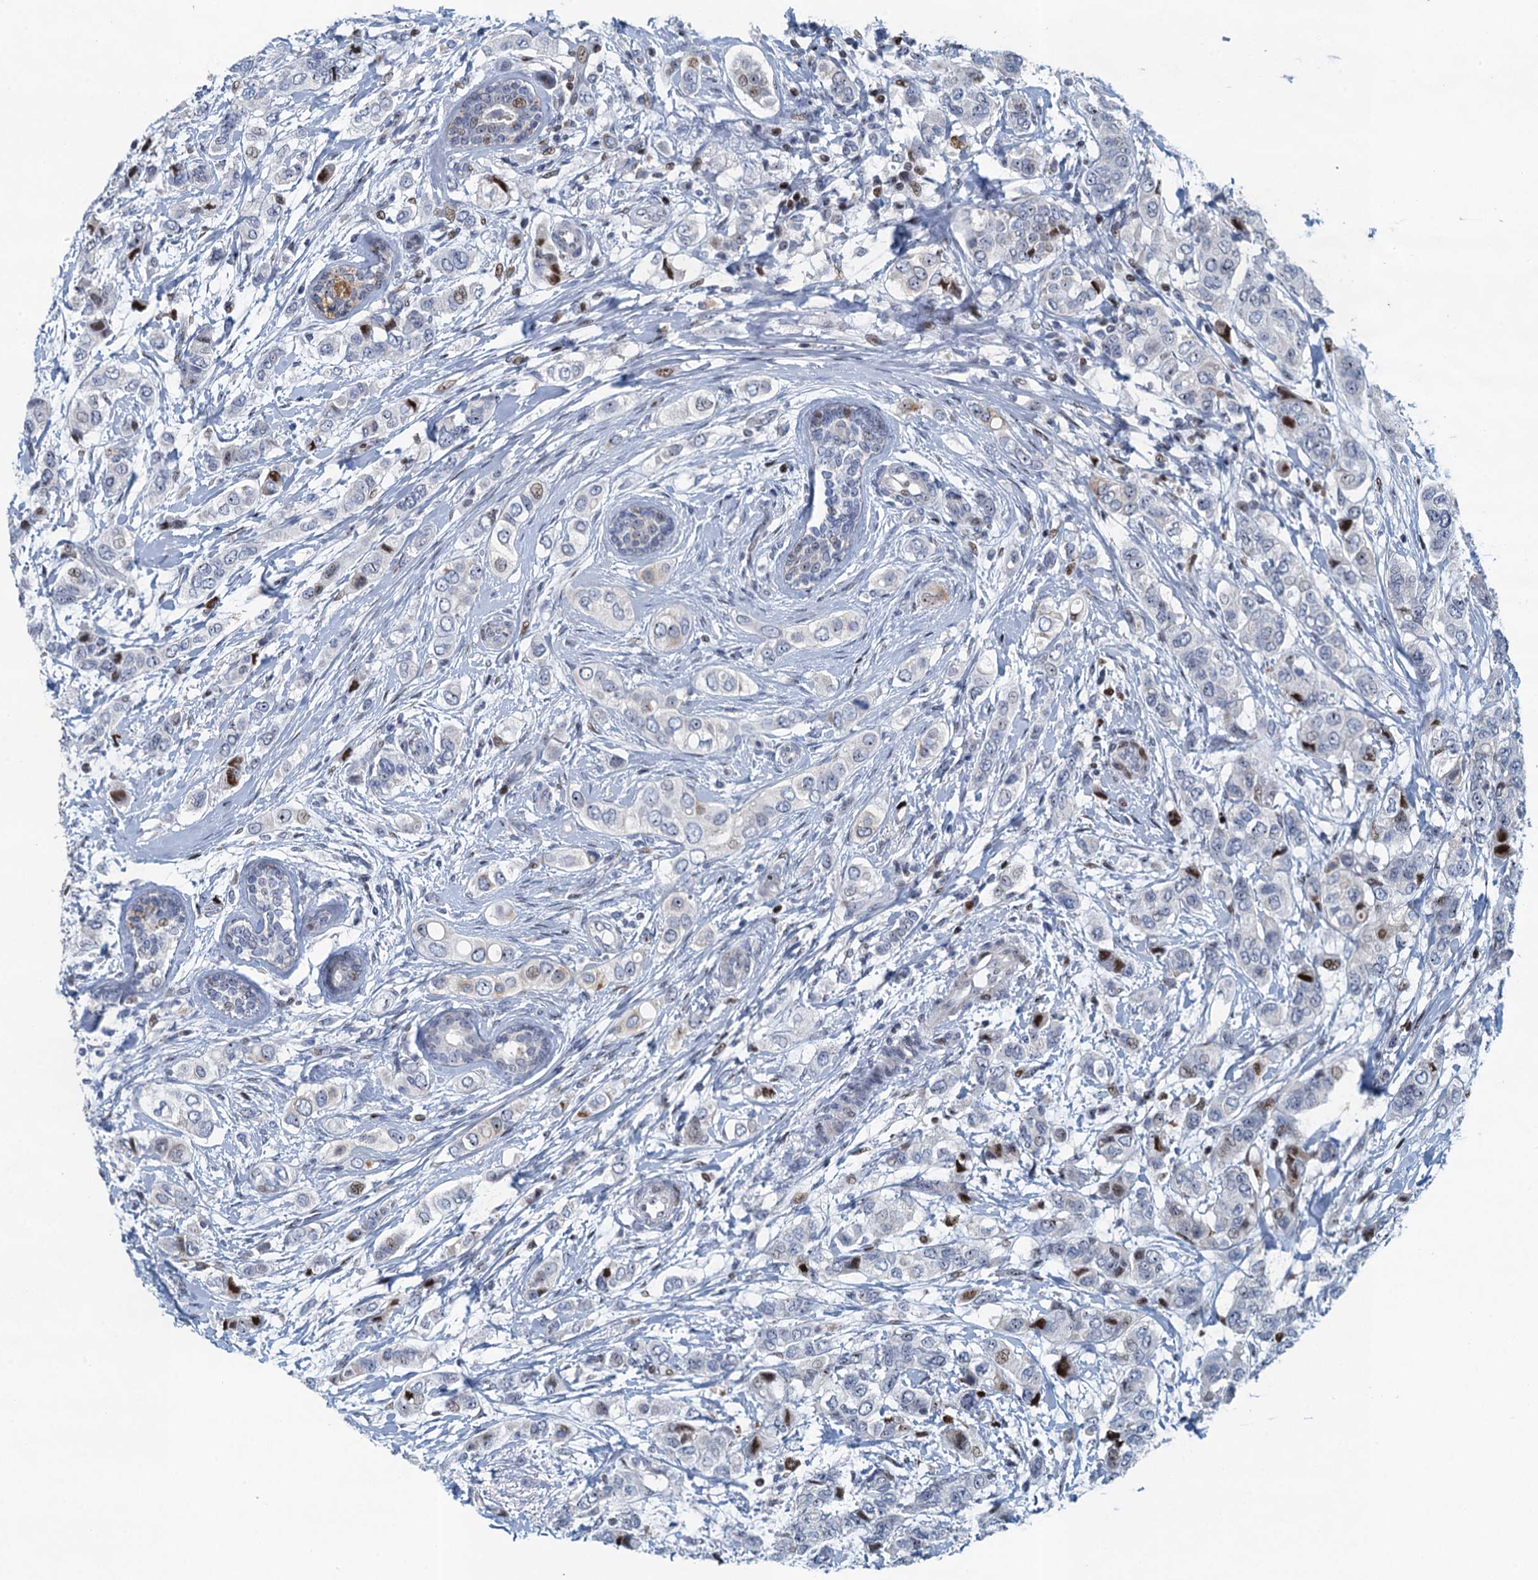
{"staining": {"intensity": "moderate", "quantity": "<25%", "location": "nuclear"}, "tissue": "breast cancer", "cell_type": "Tumor cells", "image_type": "cancer", "snomed": [{"axis": "morphology", "description": "Lobular carcinoma"}, {"axis": "topography", "description": "Breast"}], "caption": "Immunohistochemical staining of human lobular carcinoma (breast) exhibits low levels of moderate nuclear staining in about <25% of tumor cells. The protein is shown in brown color, while the nuclei are stained blue.", "gene": "ANKRD13D", "patient": {"sex": "female", "age": 51}}